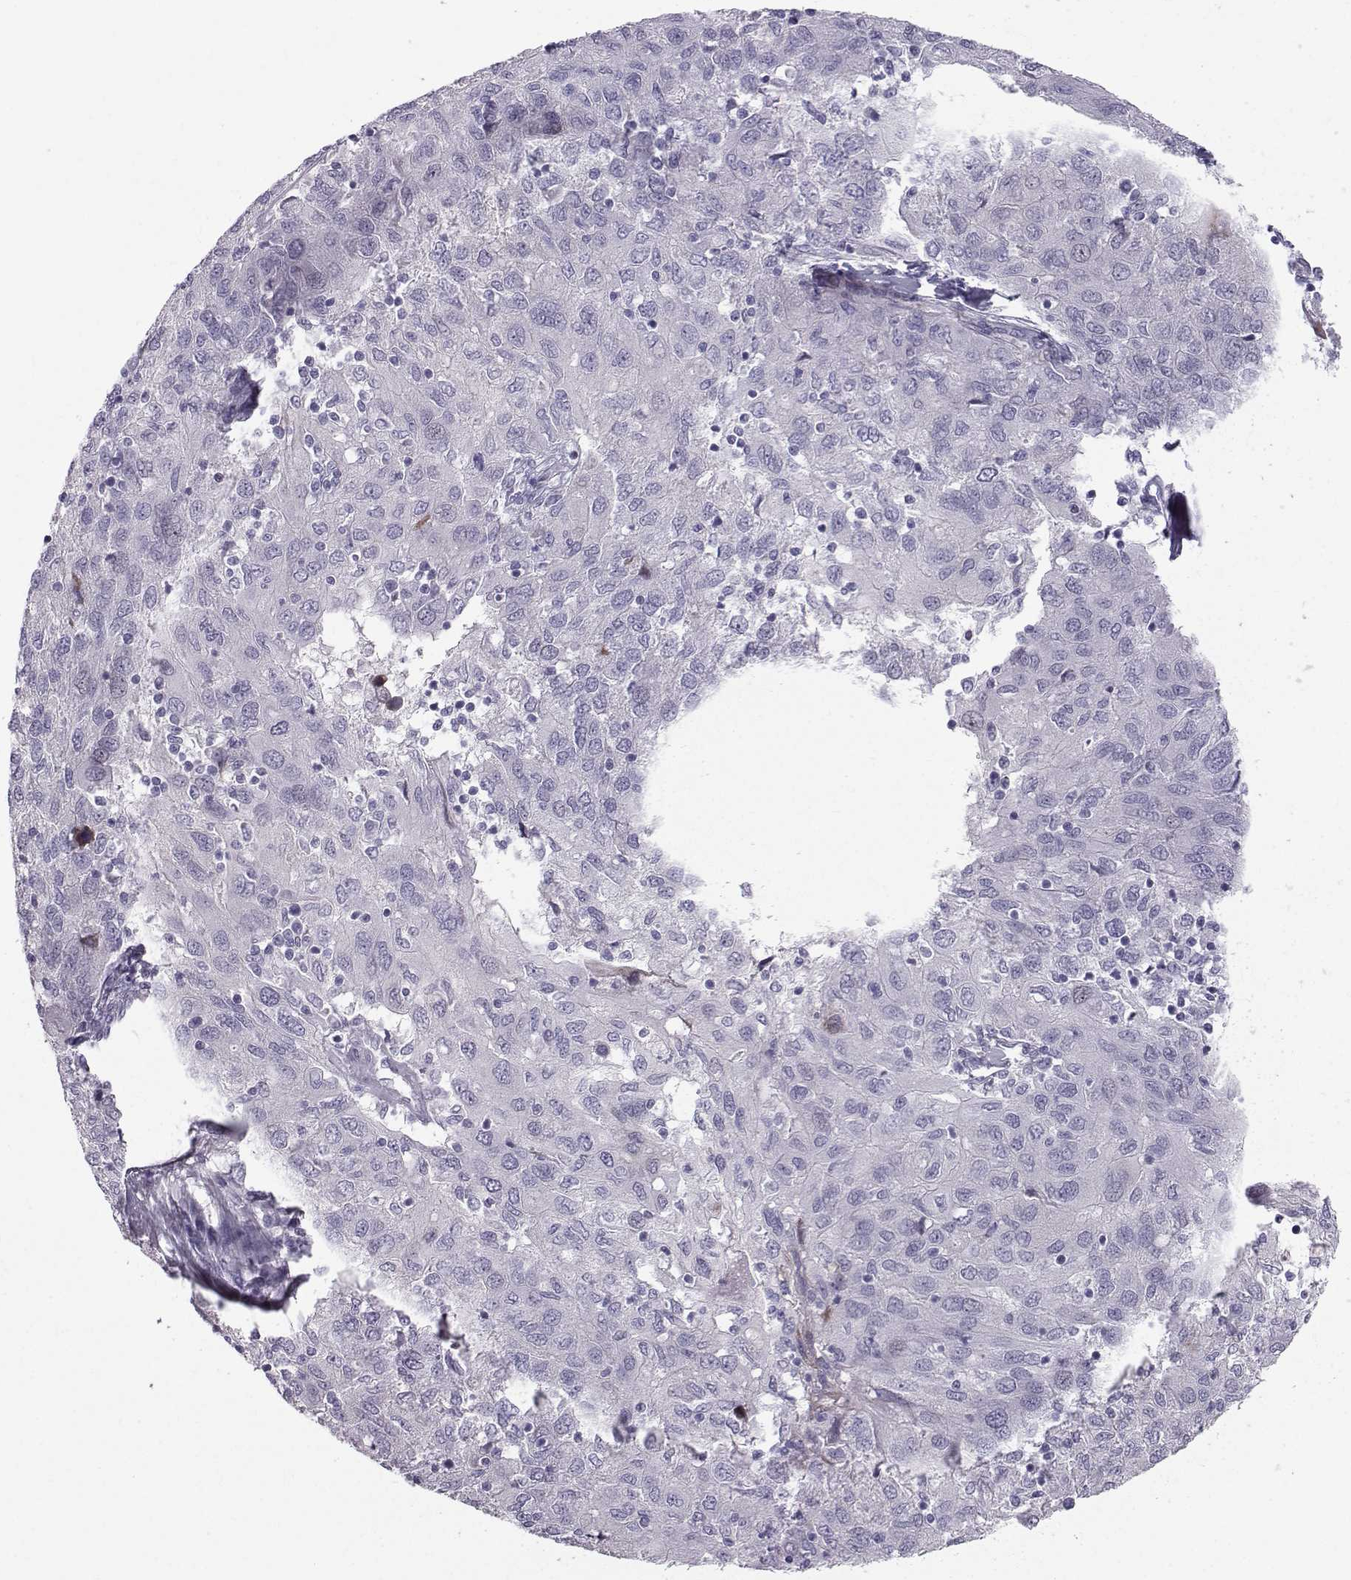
{"staining": {"intensity": "negative", "quantity": "none", "location": "none"}, "tissue": "ovarian cancer", "cell_type": "Tumor cells", "image_type": "cancer", "snomed": [{"axis": "morphology", "description": "Carcinoma, endometroid"}, {"axis": "topography", "description": "Ovary"}], "caption": "Ovarian cancer stained for a protein using IHC exhibits no staining tumor cells.", "gene": "DMRT3", "patient": {"sex": "female", "age": 50}}